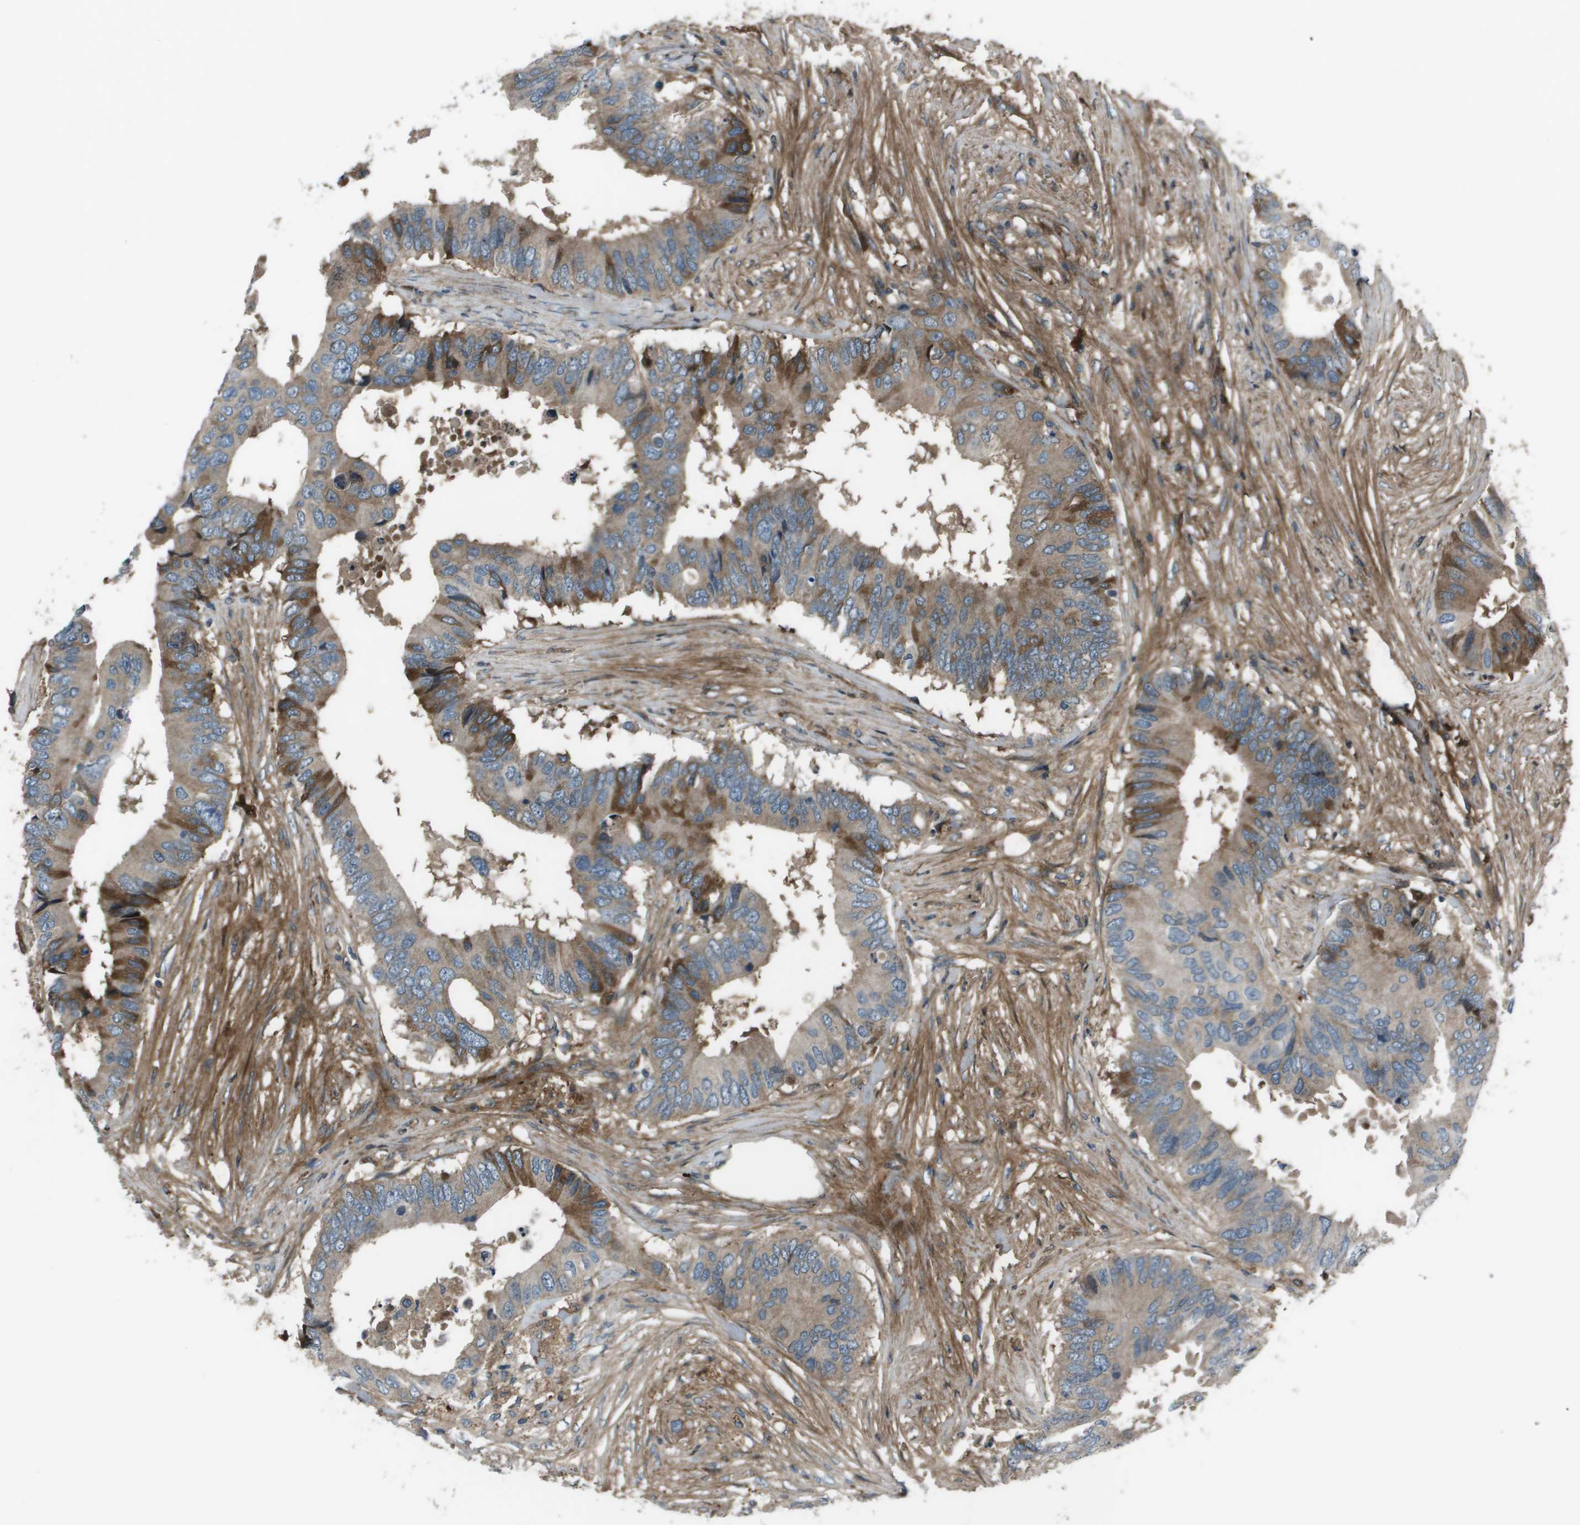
{"staining": {"intensity": "moderate", "quantity": "<25%", "location": "cytoplasmic/membranous"}, "tissue": "colorectal cancer", "cell_type": "Tumor cells", "image_type": "cancer", "snomed": [{"axis": "morphology", "description": "Adenocarcinoma, NOS"}, {"axis": "topography", "description": "Colon"}], "caption": "An immunohistochemistry micrograph of neoplastic tissue is shown. Protein staining in brown shows moderate cytoplasmic/membranous positivity in colorectal cancer within tumor cells.", "gene": "PCOLCE", "patient": {"sex": "male", "age": 71}}